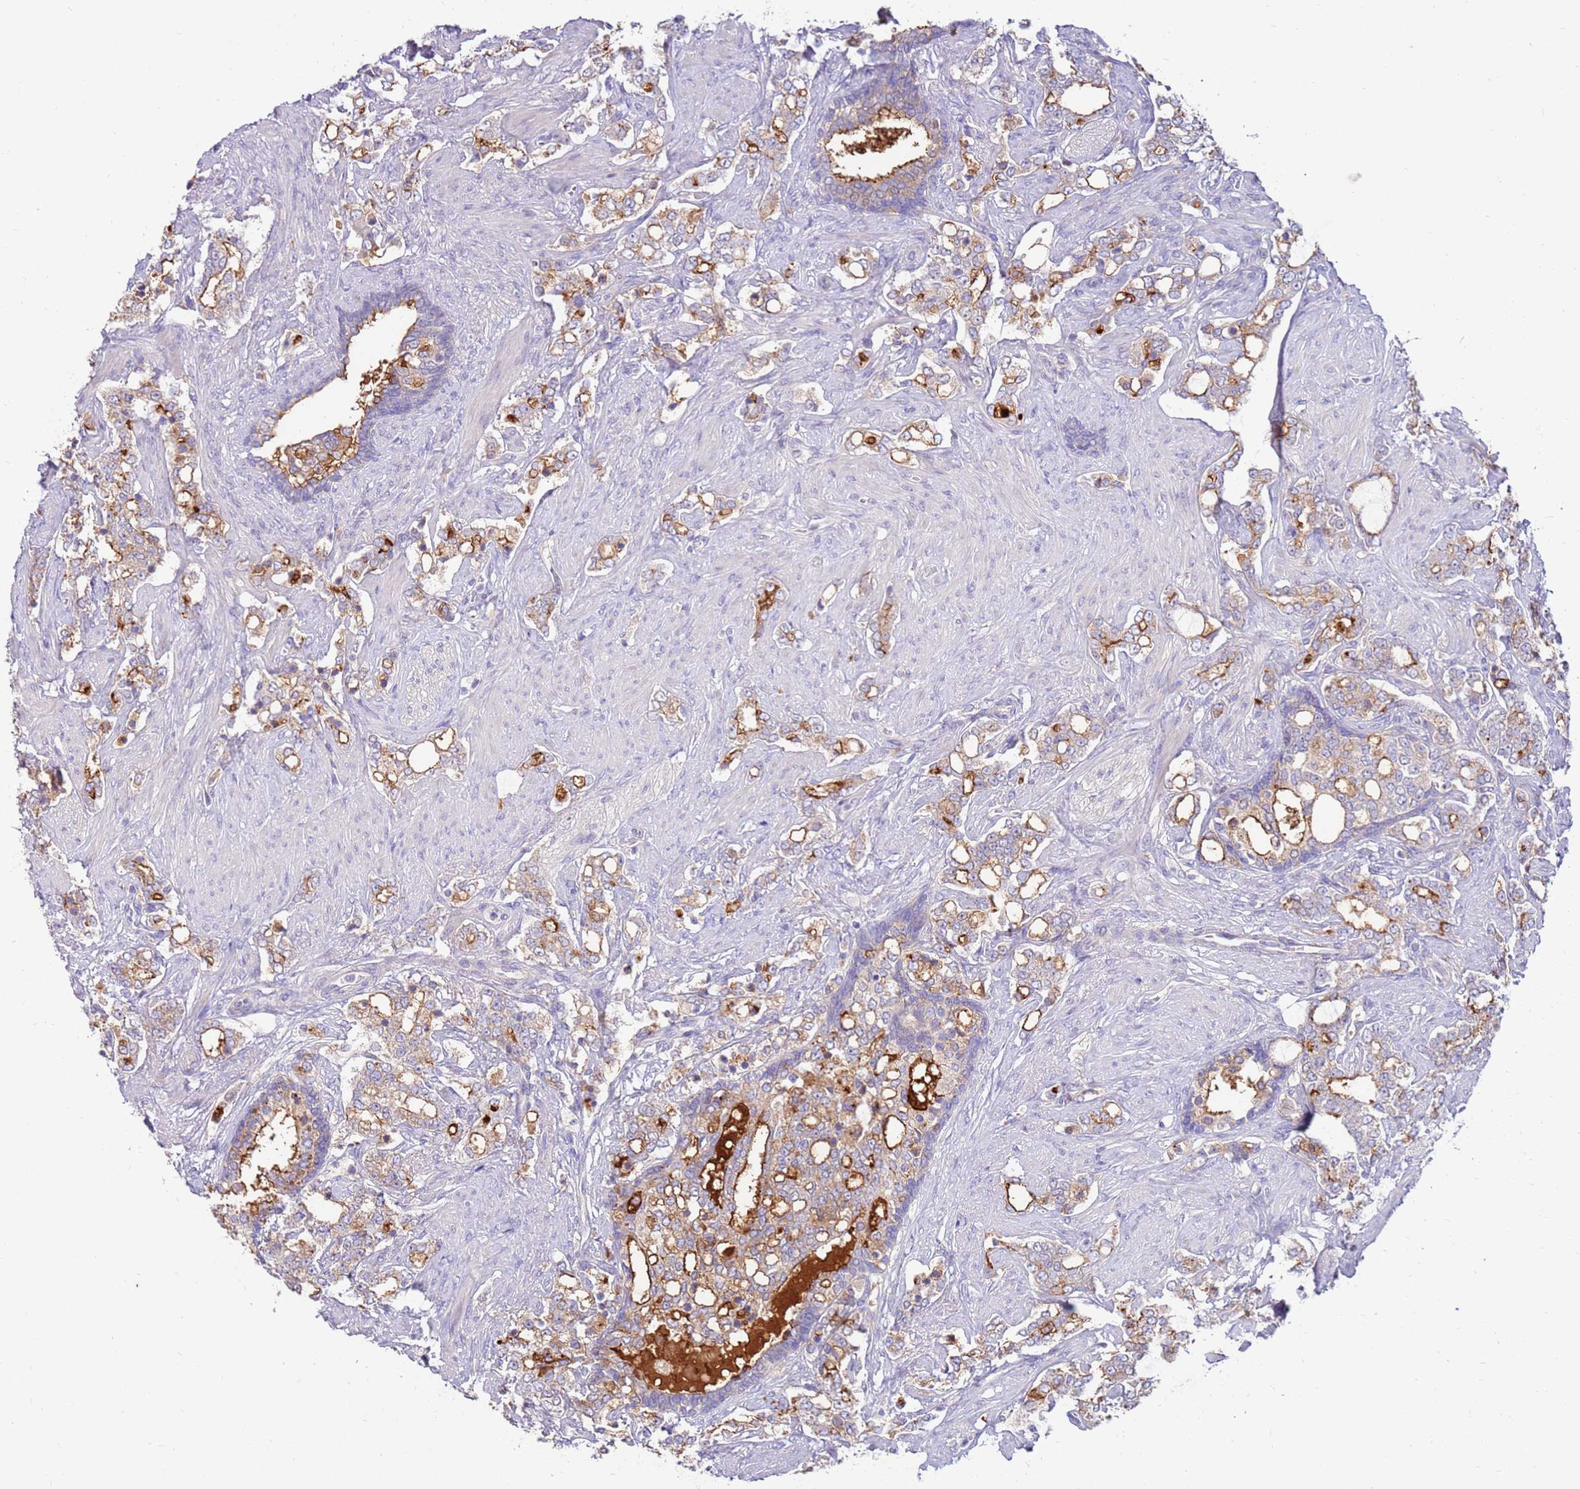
{"staining": {"intensity": "moderate", "quantity": "25%-75%", "location": "cytoplasmic/membranous"}, "tissue": "prostate cancer", "cell_type": "Tumor cells", "image_type": "cancer", "snomed": [{"axis": "morphology", "description": "Adenocarcinoma, High grade"}, {"axis": "topography", "description": "Prostate"}], "caption": "There is medium levels of moderate cytoplasmic/membranous positivity in tumor cells of adenocarcinoma (high-grade) (prostate), as demonstrated by immunohistochemical staining (brown color).", "gene": "SLC44A4", "patient": {"sex": "male", "age": 64}}